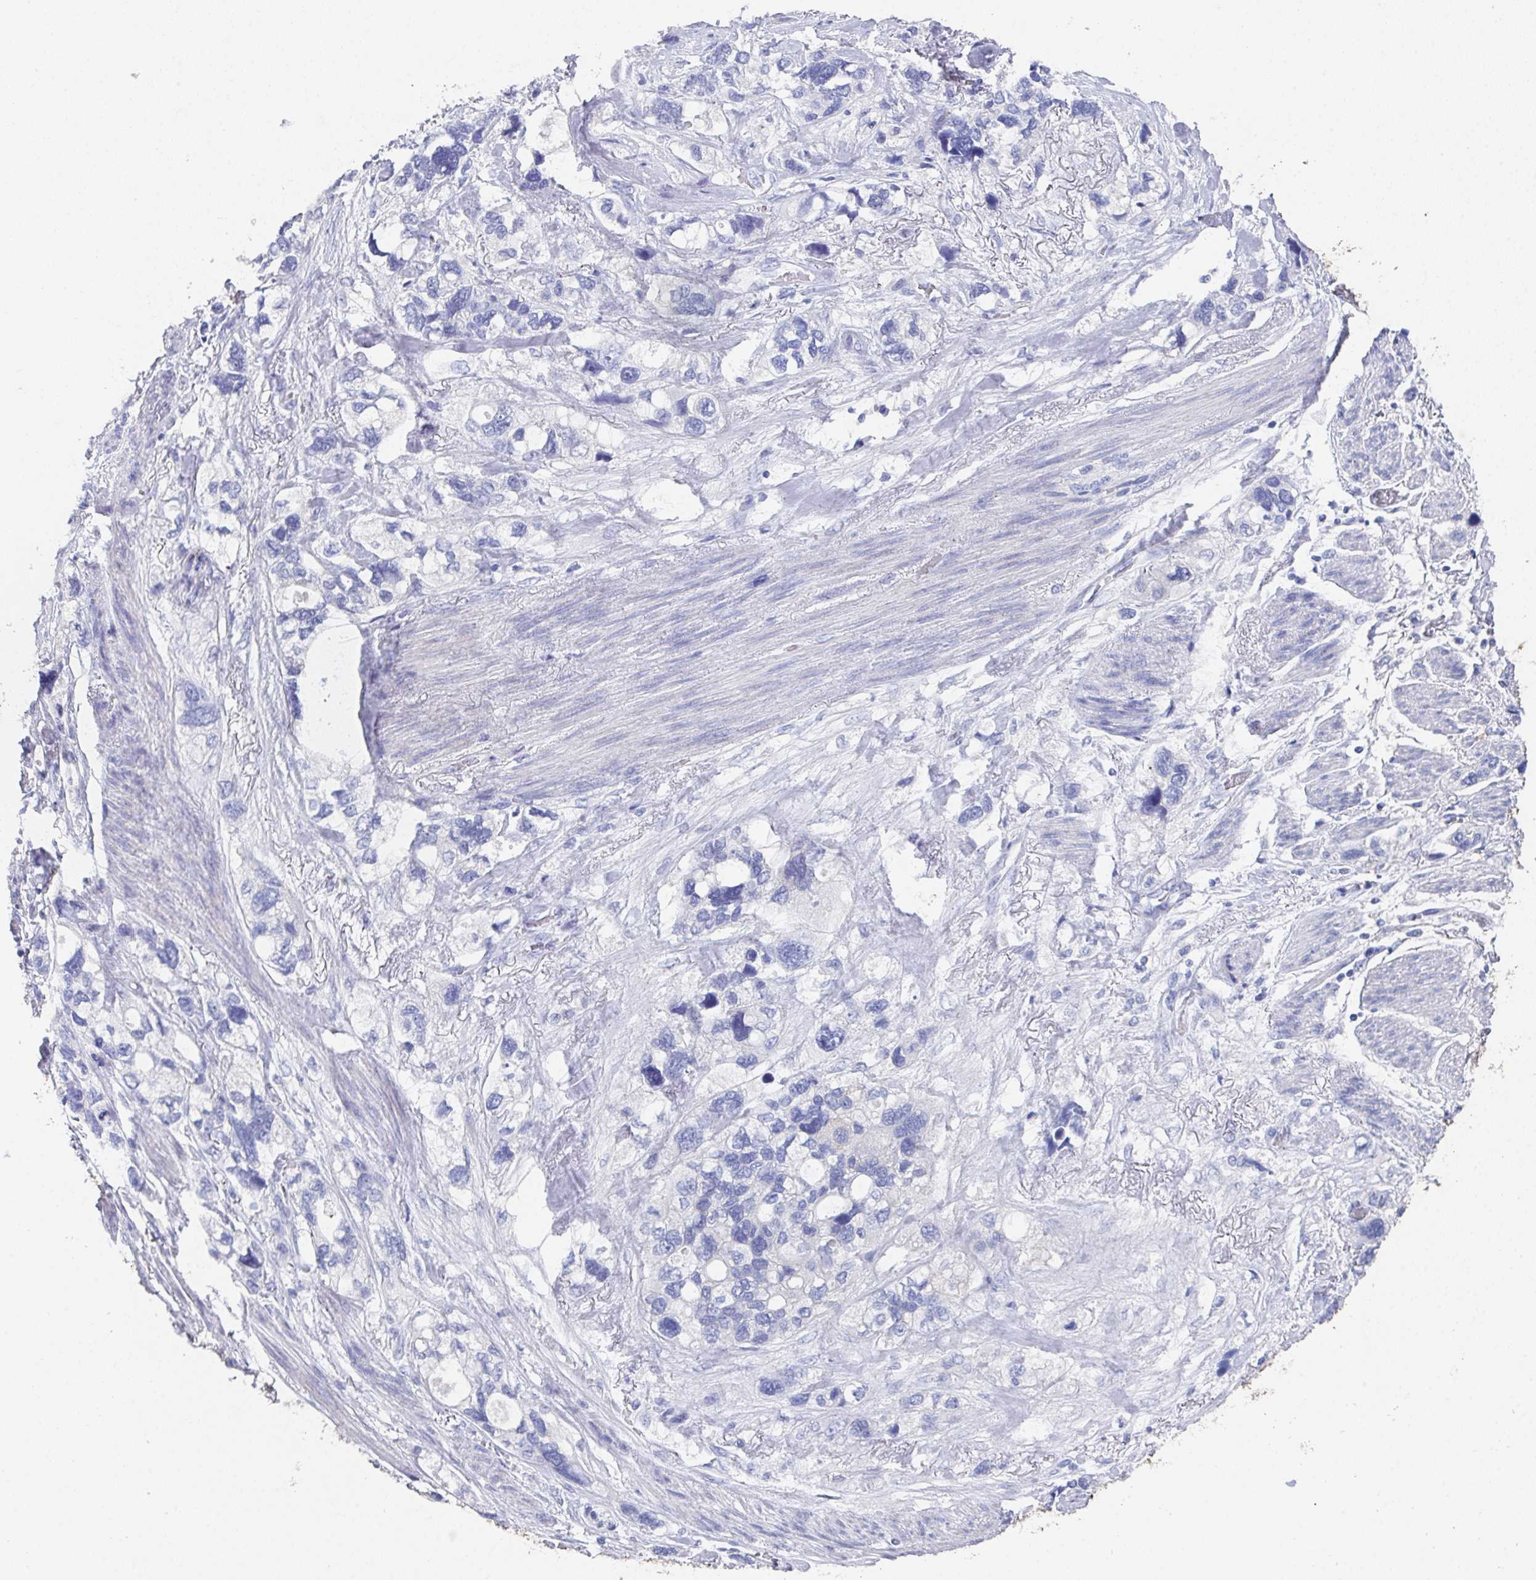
{"staining": {"intensity": "negative", "quantity": "none", "location": "none"}, "tissue": "stomach cancer", "cell_type": "Tumor cells", "image_type": "cancer", "snomed": [{"axis": "morphology", "description": "Adenocarcinoma, NOS"}, {"axis": "topography", "description": "Stomach, upper"}], "caption": "Stomach cancer was stained to show a protein in brown. There is no significant positivity in tumor cells. (DAB (3,3'-diaminobenzidine) immunohistochemistry, high magnification).", "gene": "SSC4D", "patient": {"sex": "female", "age": 81}}